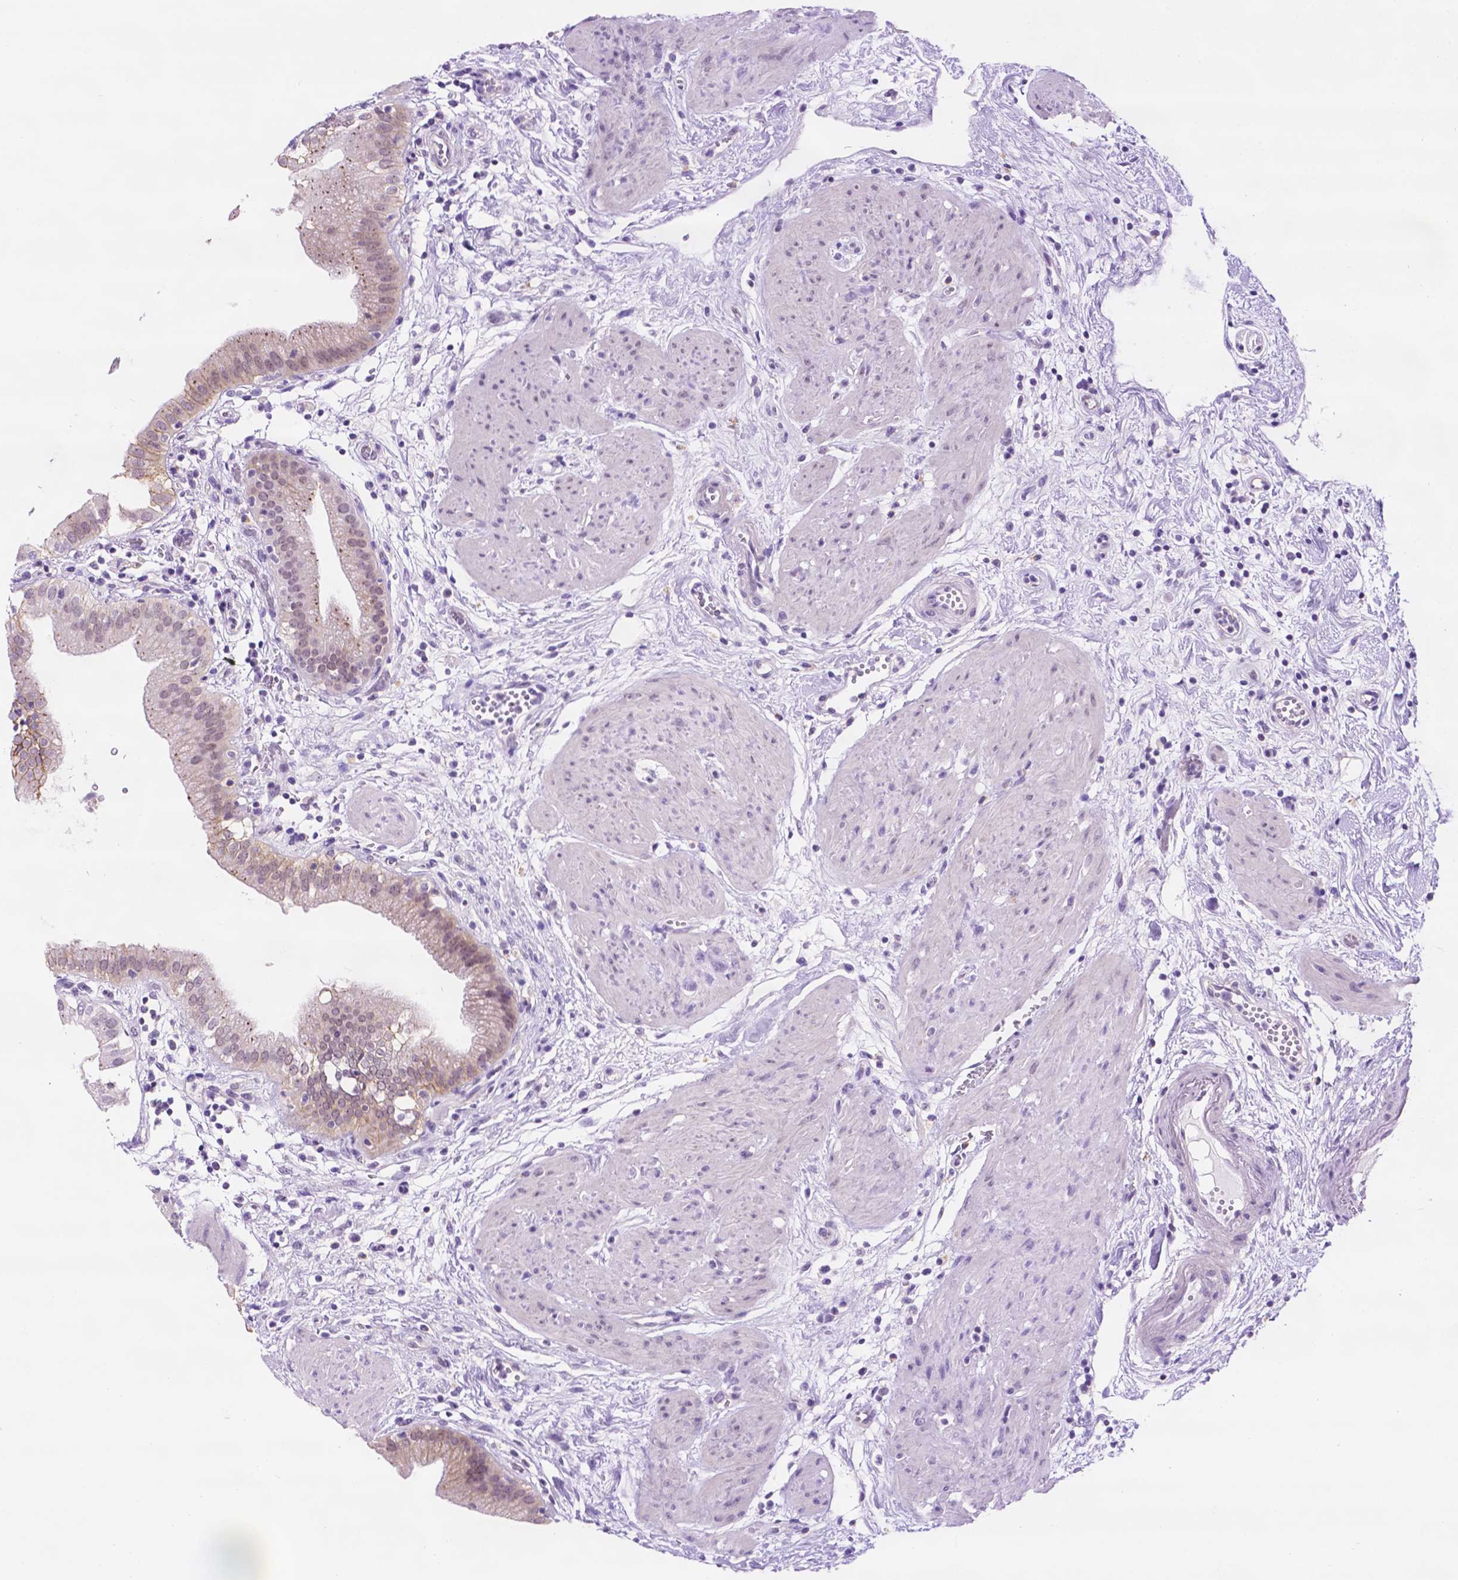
{"staining": {"intensity": "weak", "quantity": "25%-75%", "location": "cytoplasmic/membranous"}, "tissue": "gallbladder", "cell_type": "Glandular cells", "image_type": "normal", "snomed": [{"axis": "morphology", "description": "Normal tissue, NOS"}, {"axis": "topography", "description": "Gallbladder"}], "caption": "Glandular cells reveal weak cytoplasmic/membranous expression in approximately 25%-75% of cells in benign gallbladder.", "gene": "TACSTD2", "patient": {"sex": "female", "age": 65}}